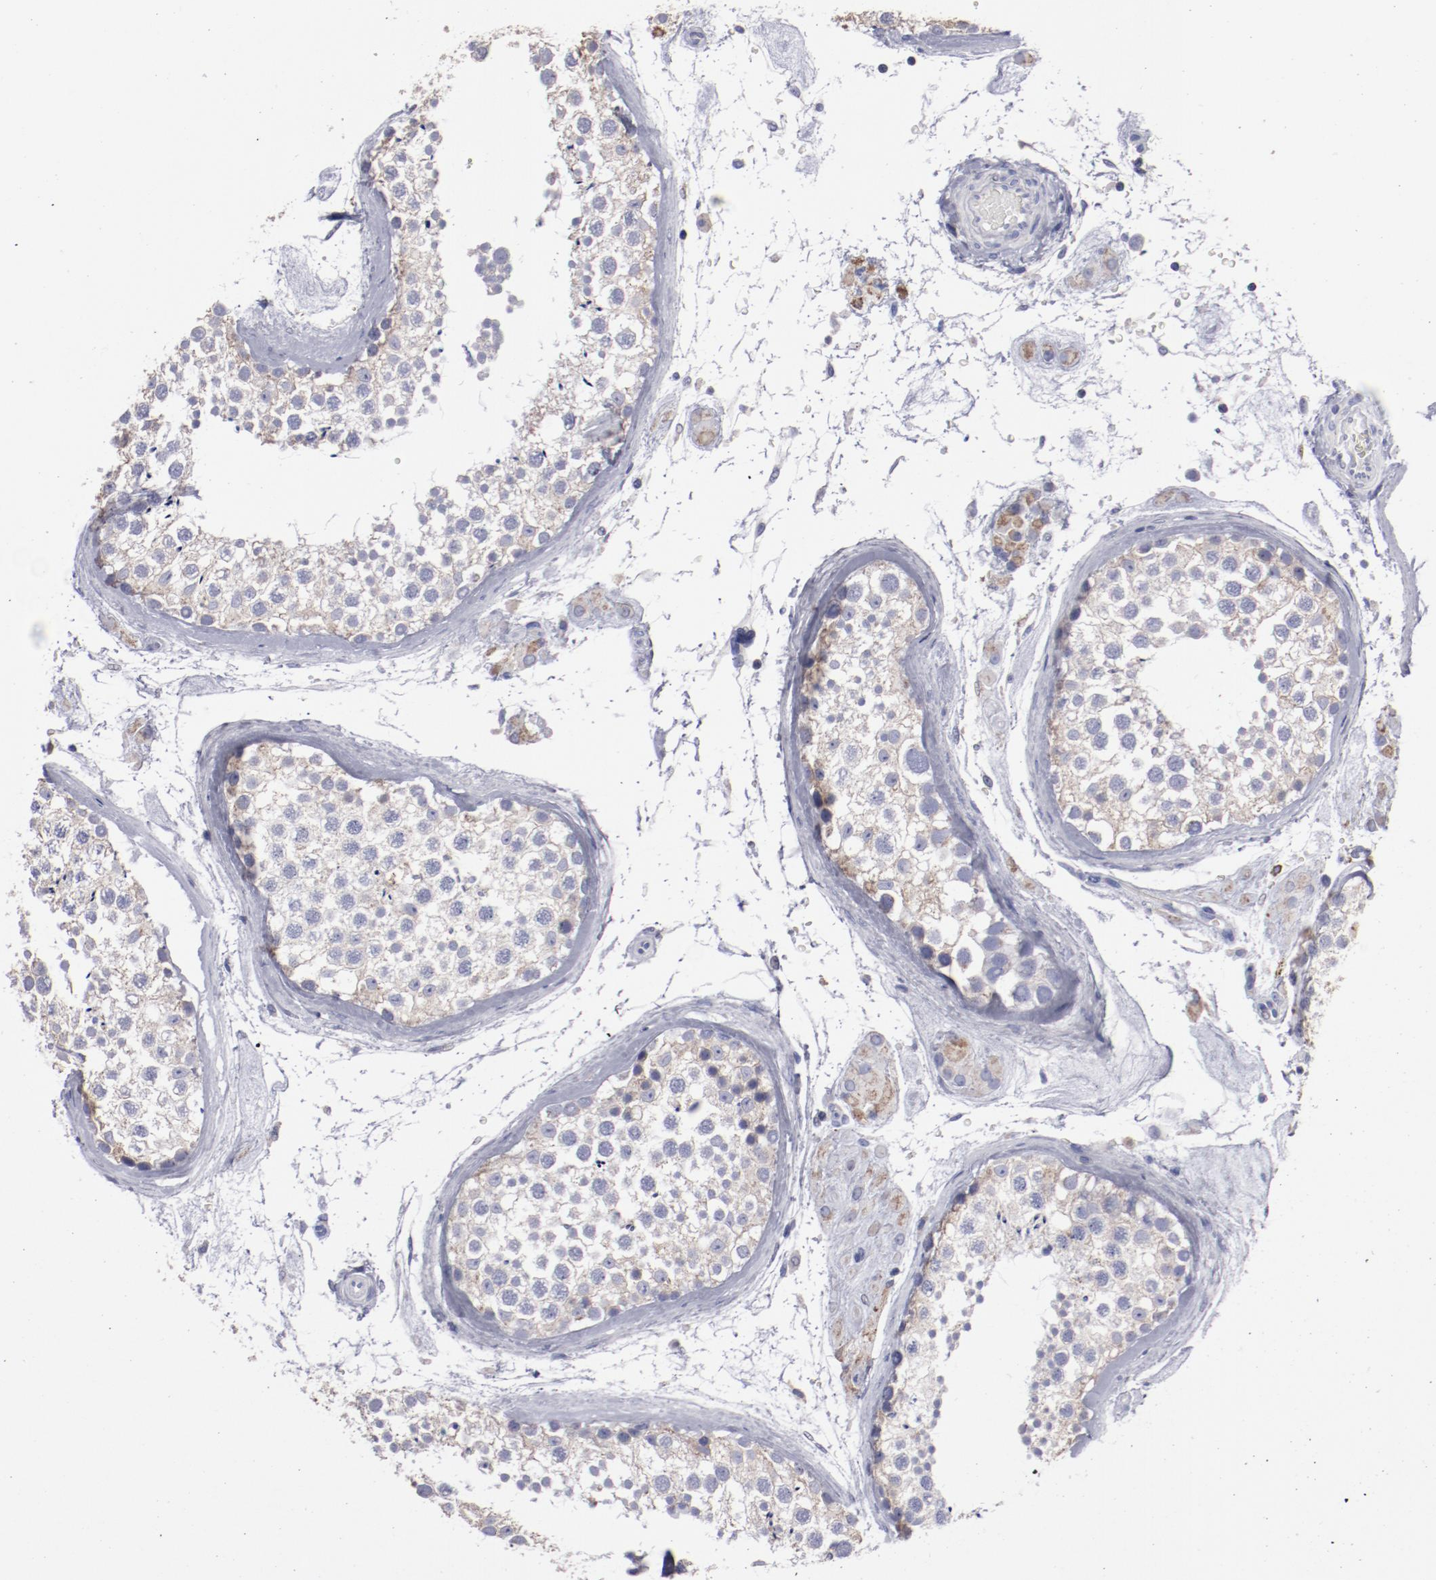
{"staining": {"intensity": "weak", "quantity": ">75%", "location": "cytoplasmic/membranous"}, "tissue": "testis", "cell_type": "Cells in seminiferous ducts", "image_type": "normal", "snomed": [{"axis": "morphology", "description": "Normal tissue, NOS"}, {"axis": "topography", "description": "Testis"}], "caption": "High-power microscopy captured an IHC photomicrograph of unremarkable testis, revealing weak cytoplasmic/membranous staining in approximately >75% of cells in seminiferous ducts. (Stains: DAB in brown, nuclei in blue, Microscopy: brightfield microscopy at high magnification).", "gene": "FGR", "patient": {"sex": "male", "age": 46}}